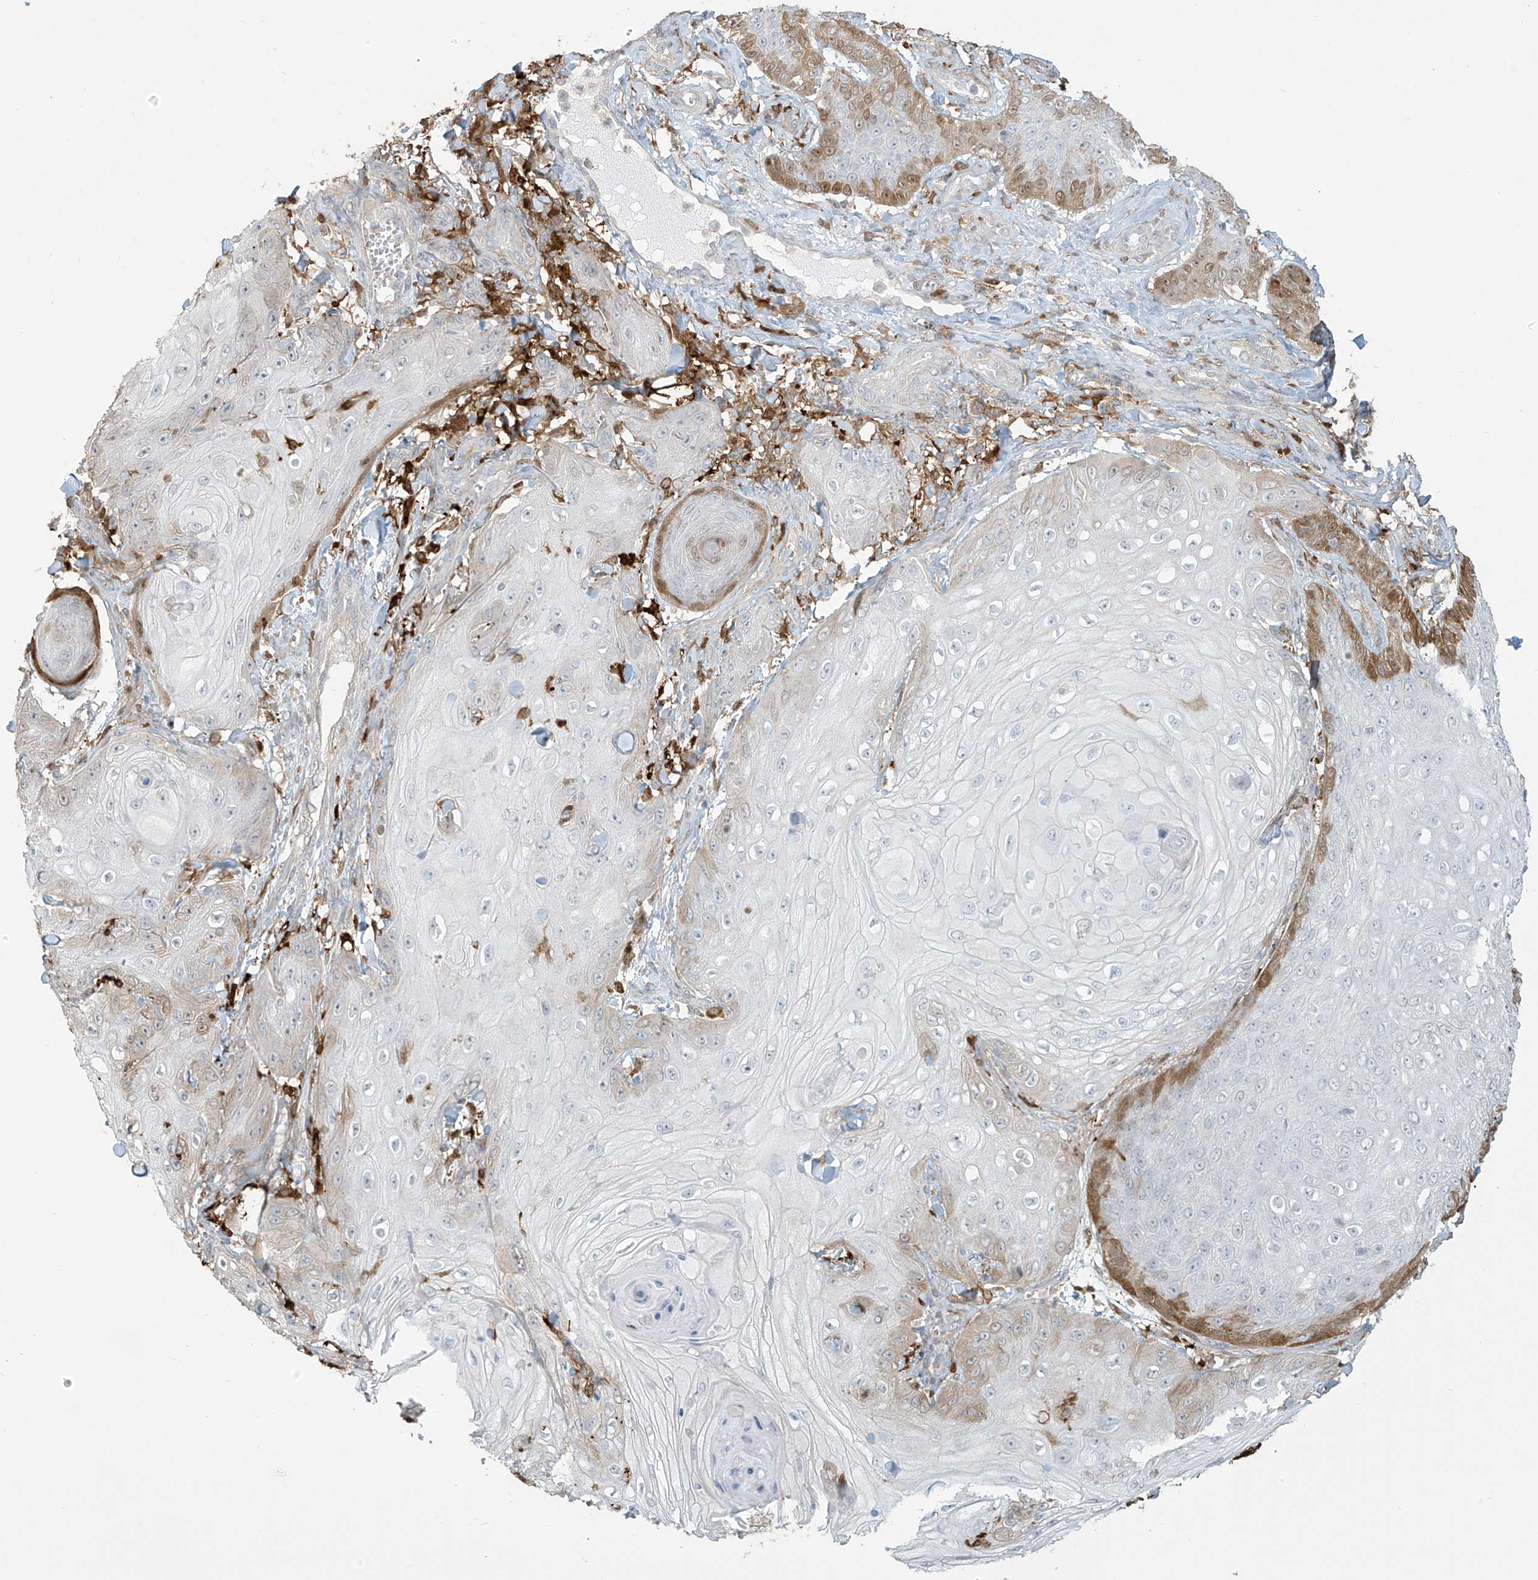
{"staining": {"intensity": "moderate", "quantity": "<25%", "location": "cytoplasmic/membranous"}, "tissue": "skin cancer", "cell_type": "Tumor cells", "image_type": "cancer", "snomed": [{"axis": "morphology", "description": "Squamous cell carcinoma, NOS"}, {"axis": "topography", "description": "Skin"}], "caption": "Skin squamous cell carcinoma stained with a brown dye demonstrates moderate cytoplasmic/membranous positive positivity in approximately <25% of tumor cells.", "gene": "TAGAP", "patient": {"sex": "male", "age": 74}}